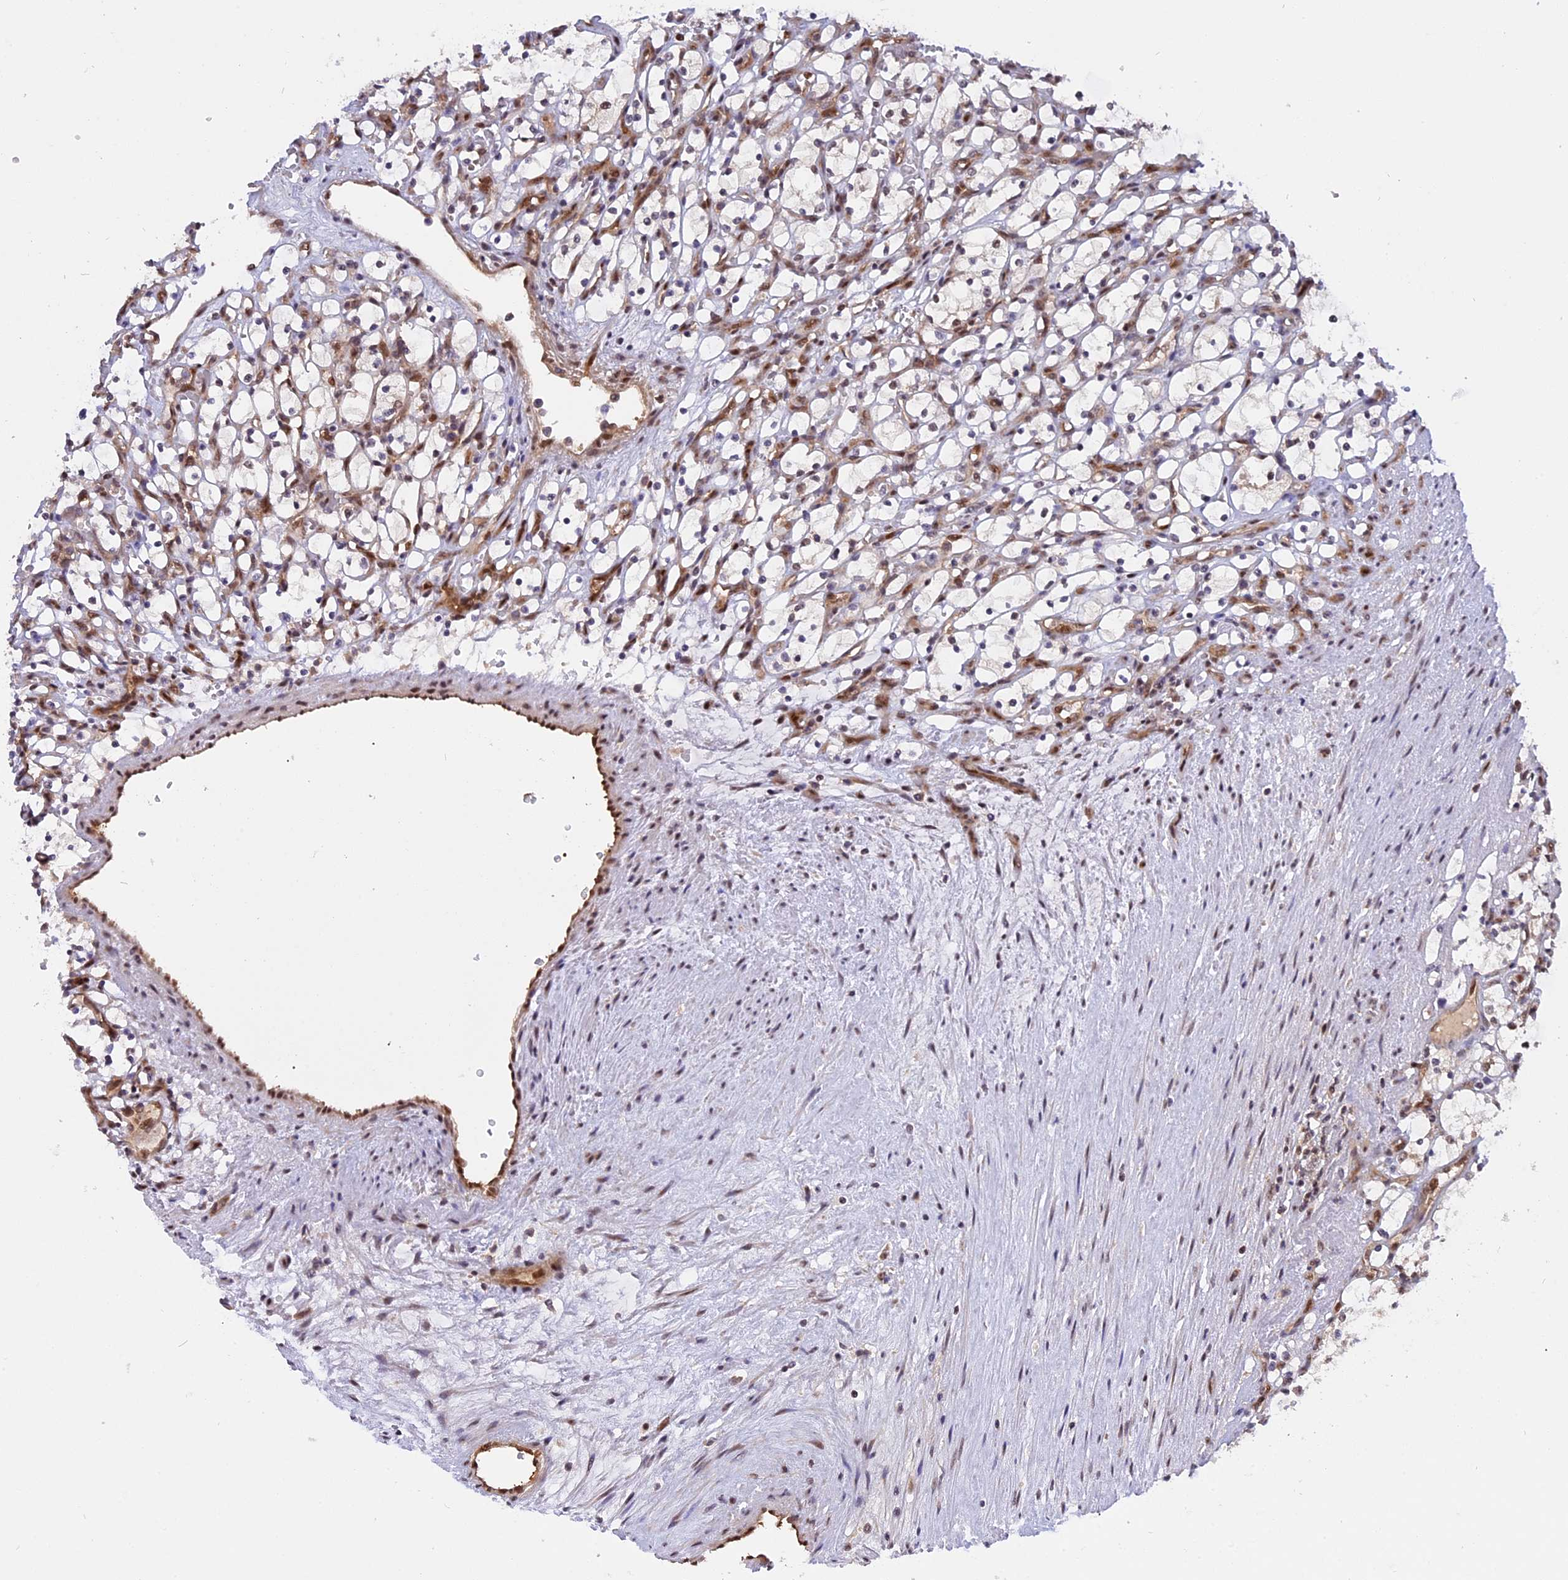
{"staining": {"intensity": "negative", "quantity": "none", "location": "none"}, "tissue": "renal cancer", "cell_type": "Tumor cells", "image_type": "cancer", "snomed": [{"axis": "morphology", "description": "Adenocarcinoma, NOS"}, {"axis": "topography", "description": "Kidney"}], "caption": "Tumor cells show no significant protein expression in renal cancer.", "gene": "ZNF428", "patient": {"sex": "female", "age": 69}}